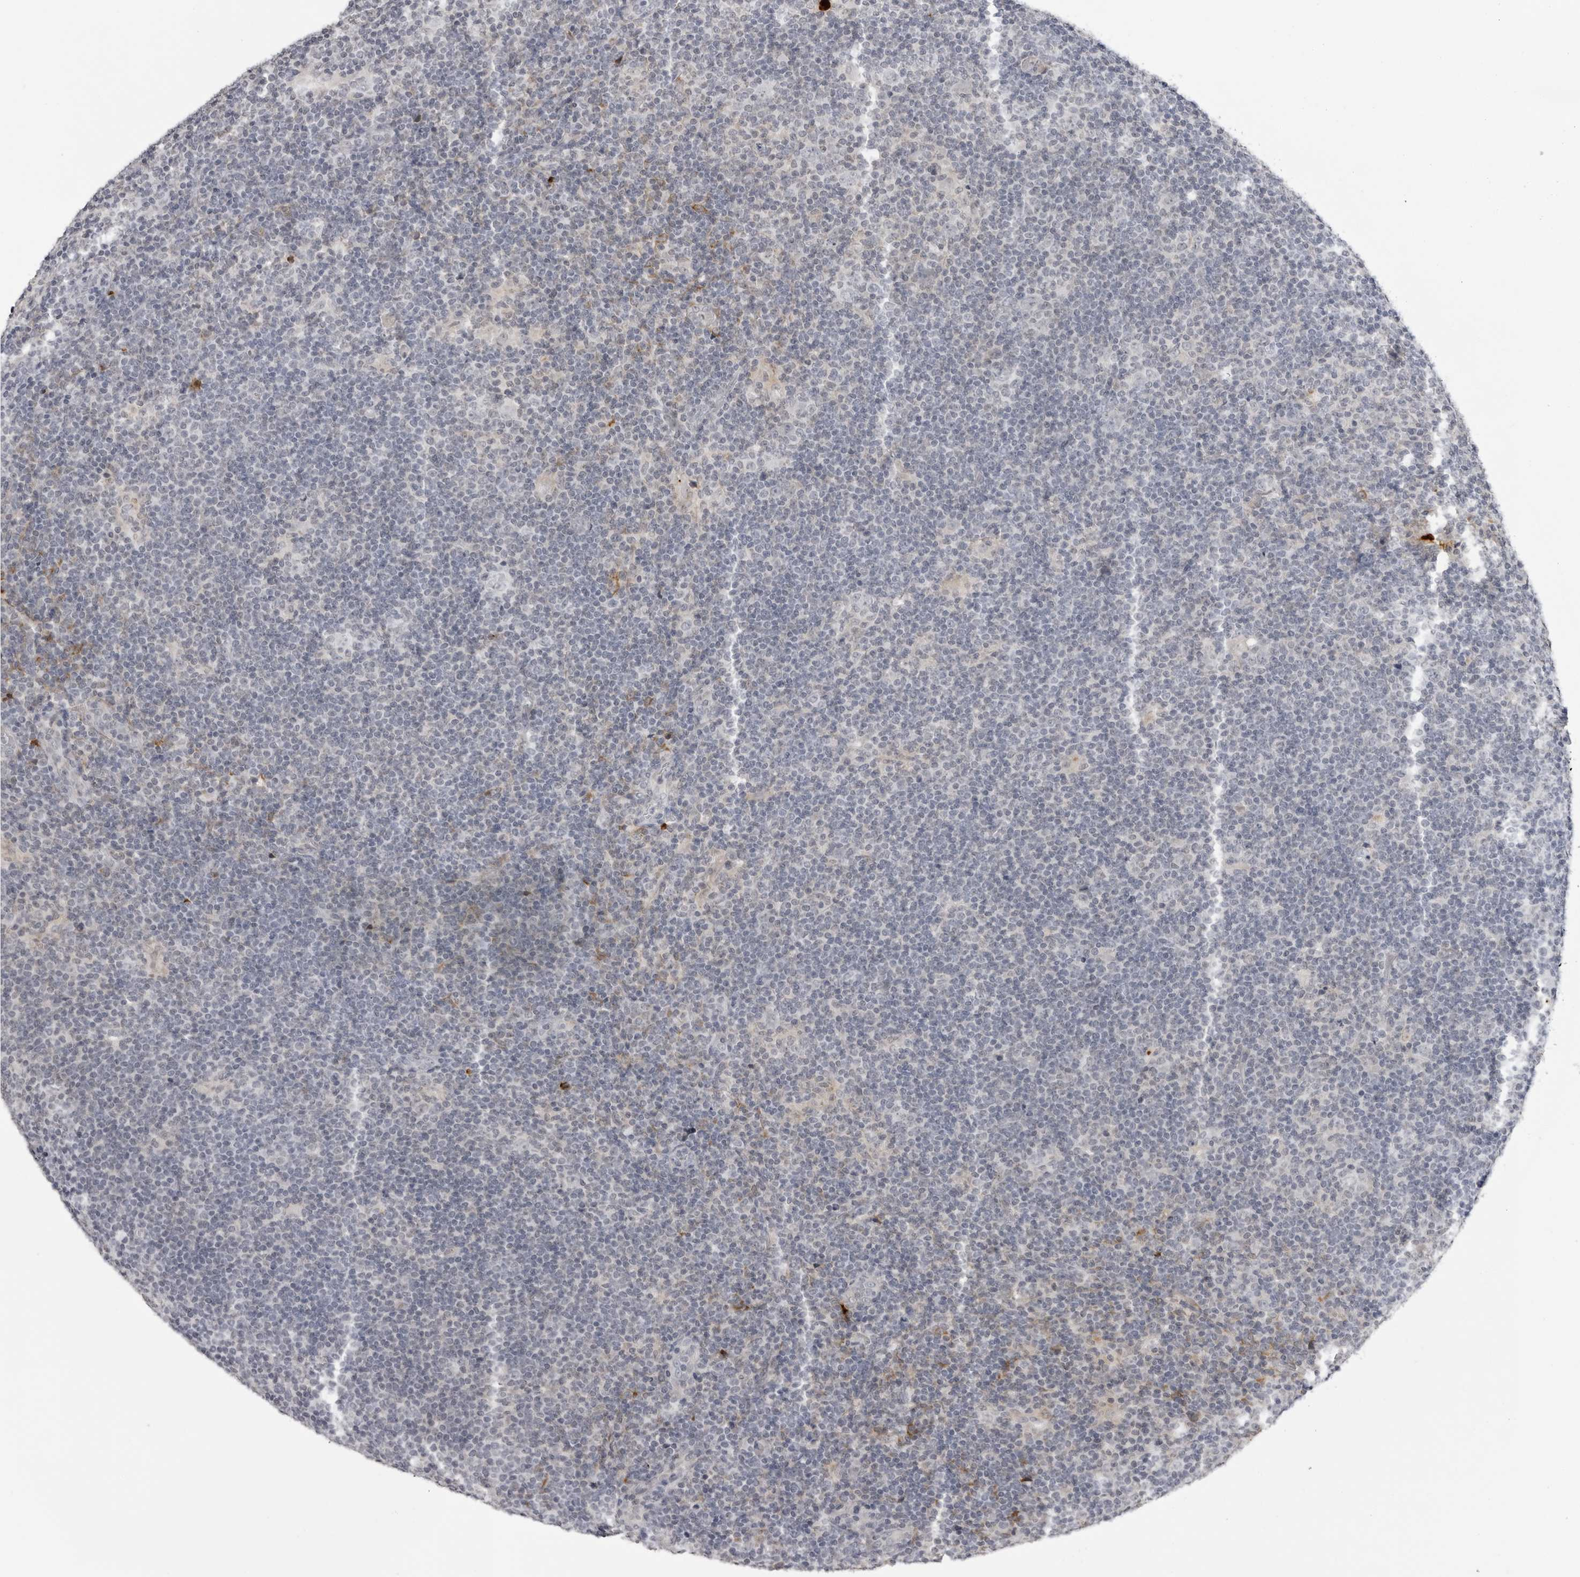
{"staining": {"intensity": "negative", "quantity": "none", "location": "none"}, "tissue": "lymphoma", "cell_type": "Tumor cells", "image_type": "cancer", "snomed": [{"axis": "morphology", "description": "Hodgkin's disease, NOS"}, {"axis": "topography", "description": "Lymph node"}], "caption": "Tumor cells are negative for brown protein staining in Hodgkin's disease. (DAB immunohistochemistry (IHC) with hematoxylin counter stain).", "gene": "SERPINF2", "patient": {"sex": "female", "age": 57}}